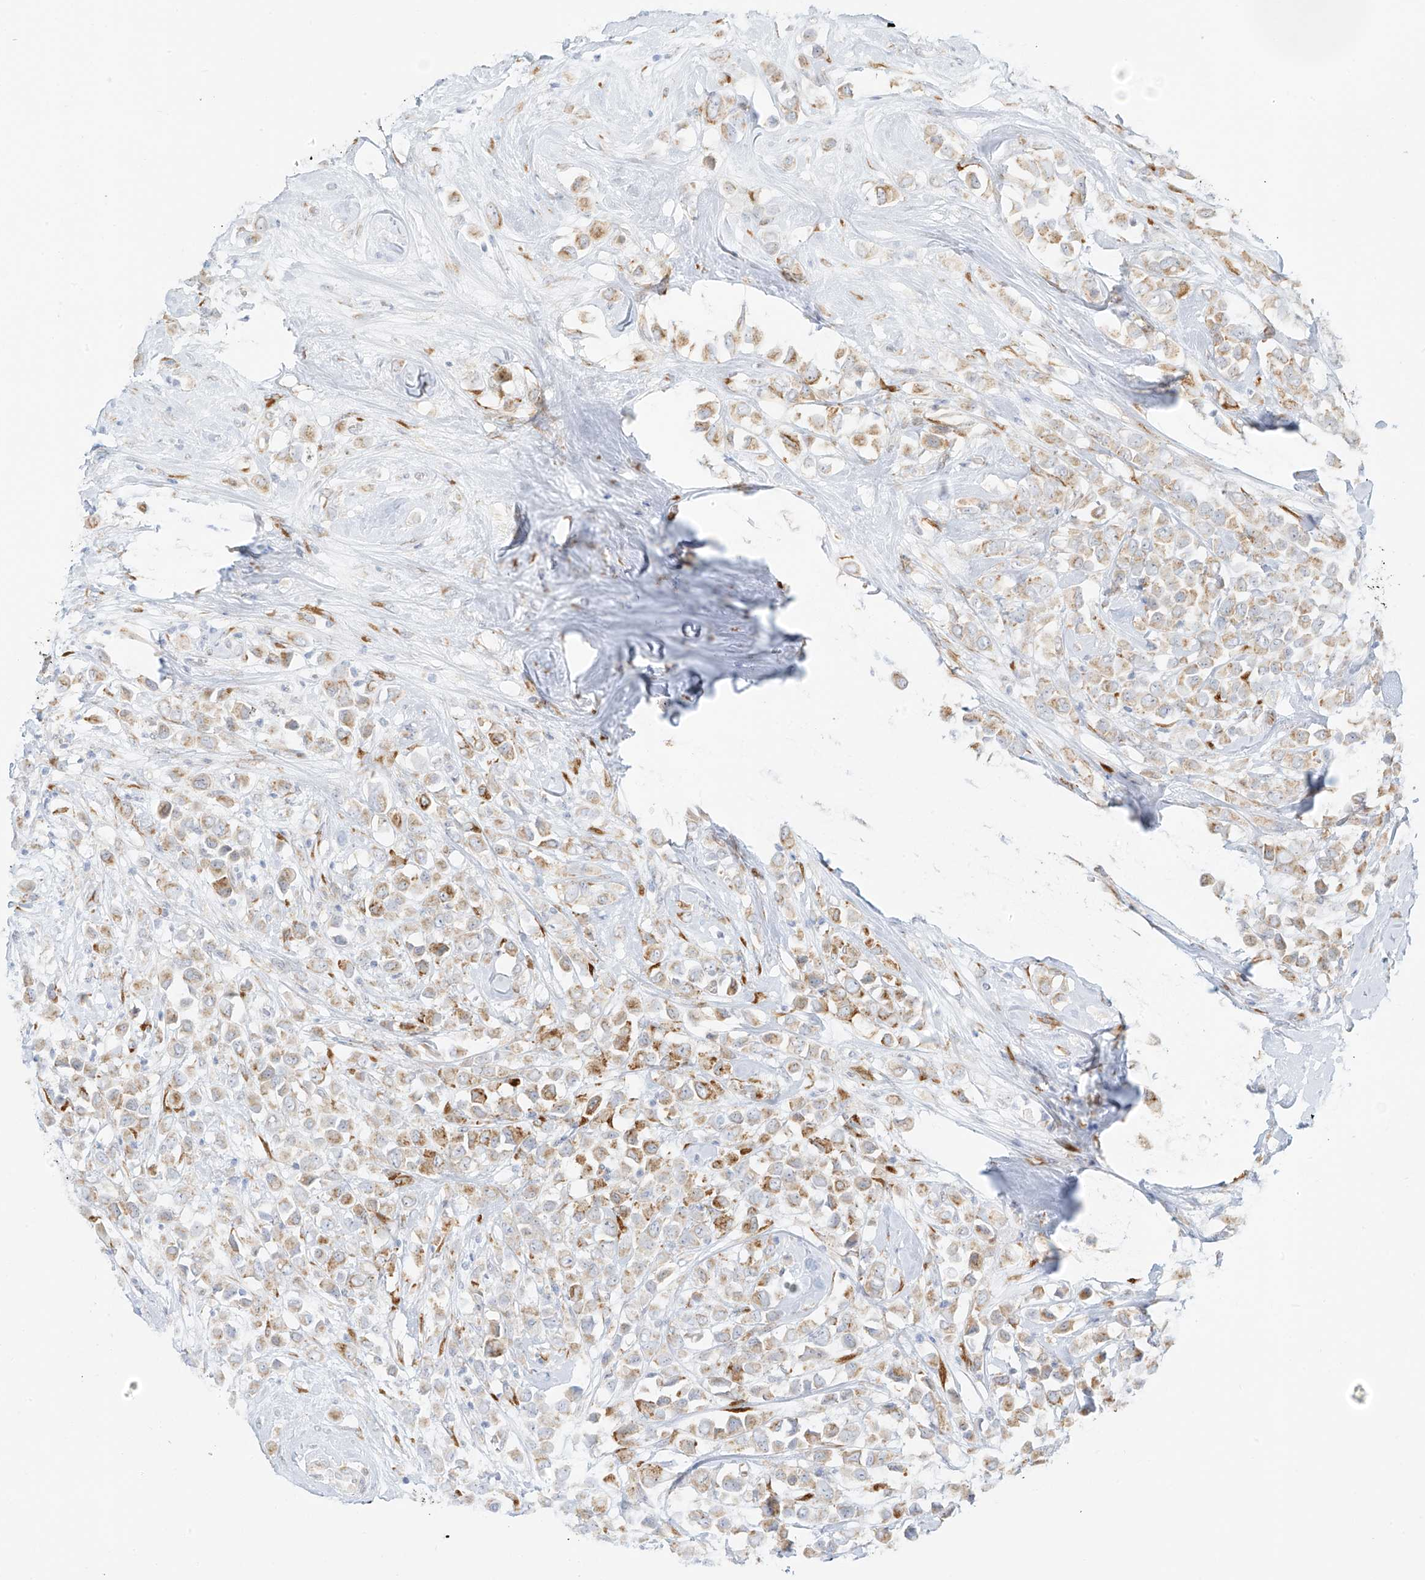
{"staining": {"intensity": "moderate", "quantity": ">75%", "location": "cytoplasmic/membranous"}, "tissue": "breast cancer", "cell_type": "Tumor cells", "image_type": "cancer", "snomed": [{"axis": "morphology", "description": "Duct carcinoma"}, {"axis": "topography", "description": "Breast"}], "caption": "This image shows IHC staining of human breast cancer, with medium moderate cytoplasmic/membranous expression in about >75% of tumor cells.", "gene": "LRRC59", "patient": {"sex": "female", "age": 61}}